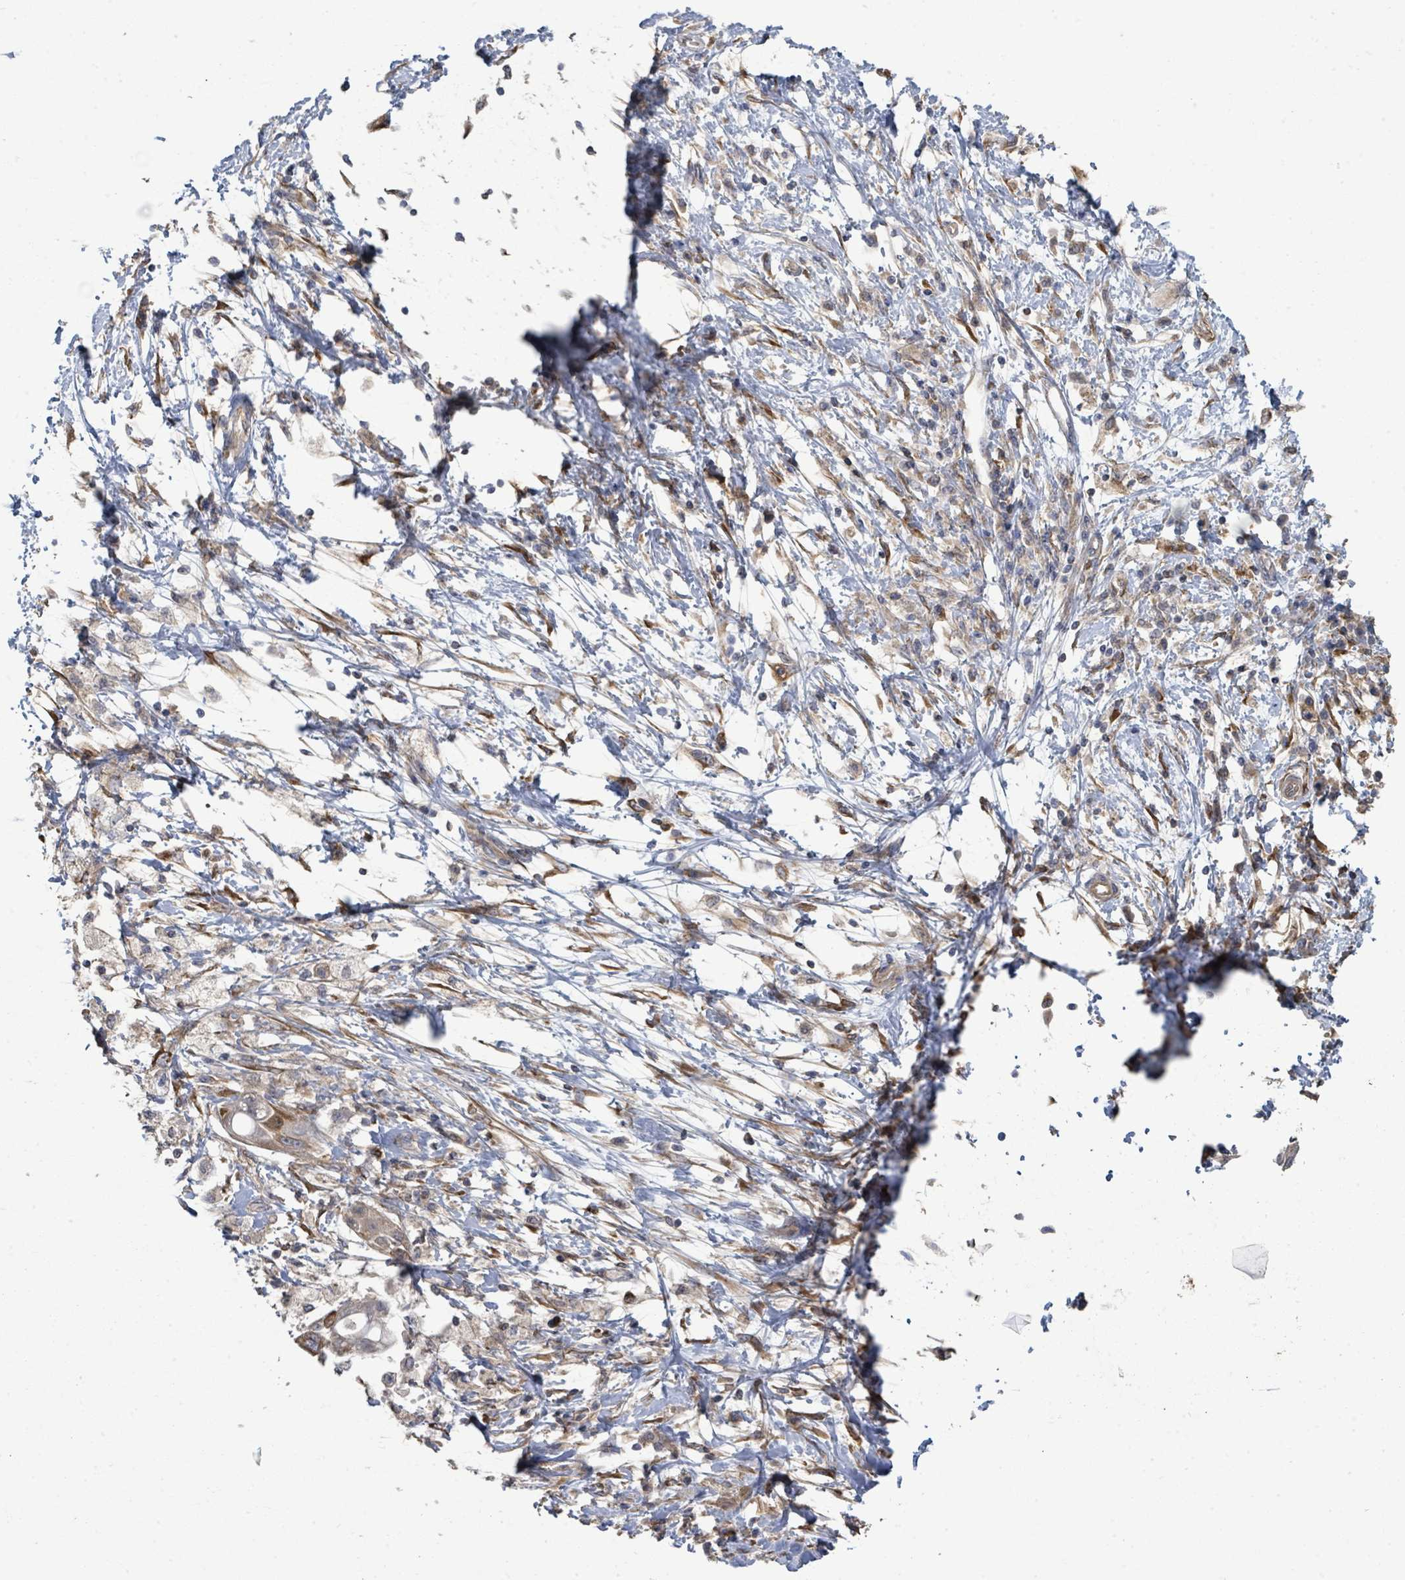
{"staining": {"intensity": "weak", "quantity": "25%-75%", "location": "cytoplasmic/membranous"}, "tissue": "pancreatic cancer", "cell_type": "Tumor cells", "image_type": "cancer", "snomed": [{"axis": "morphology", "description": "Adenocarcinoma, NOS"}, {"axis": "topography", "description": "Pancreas"}], "caption": "Adenocarcinoma (pancreatic) stained with a brown dye exhibits weak cytoplasmic/membranous positive staining in about 25%-75% of tumor cells.", "gene": "SLC9A7", "patient": {"sex": "male", "age": 68}}